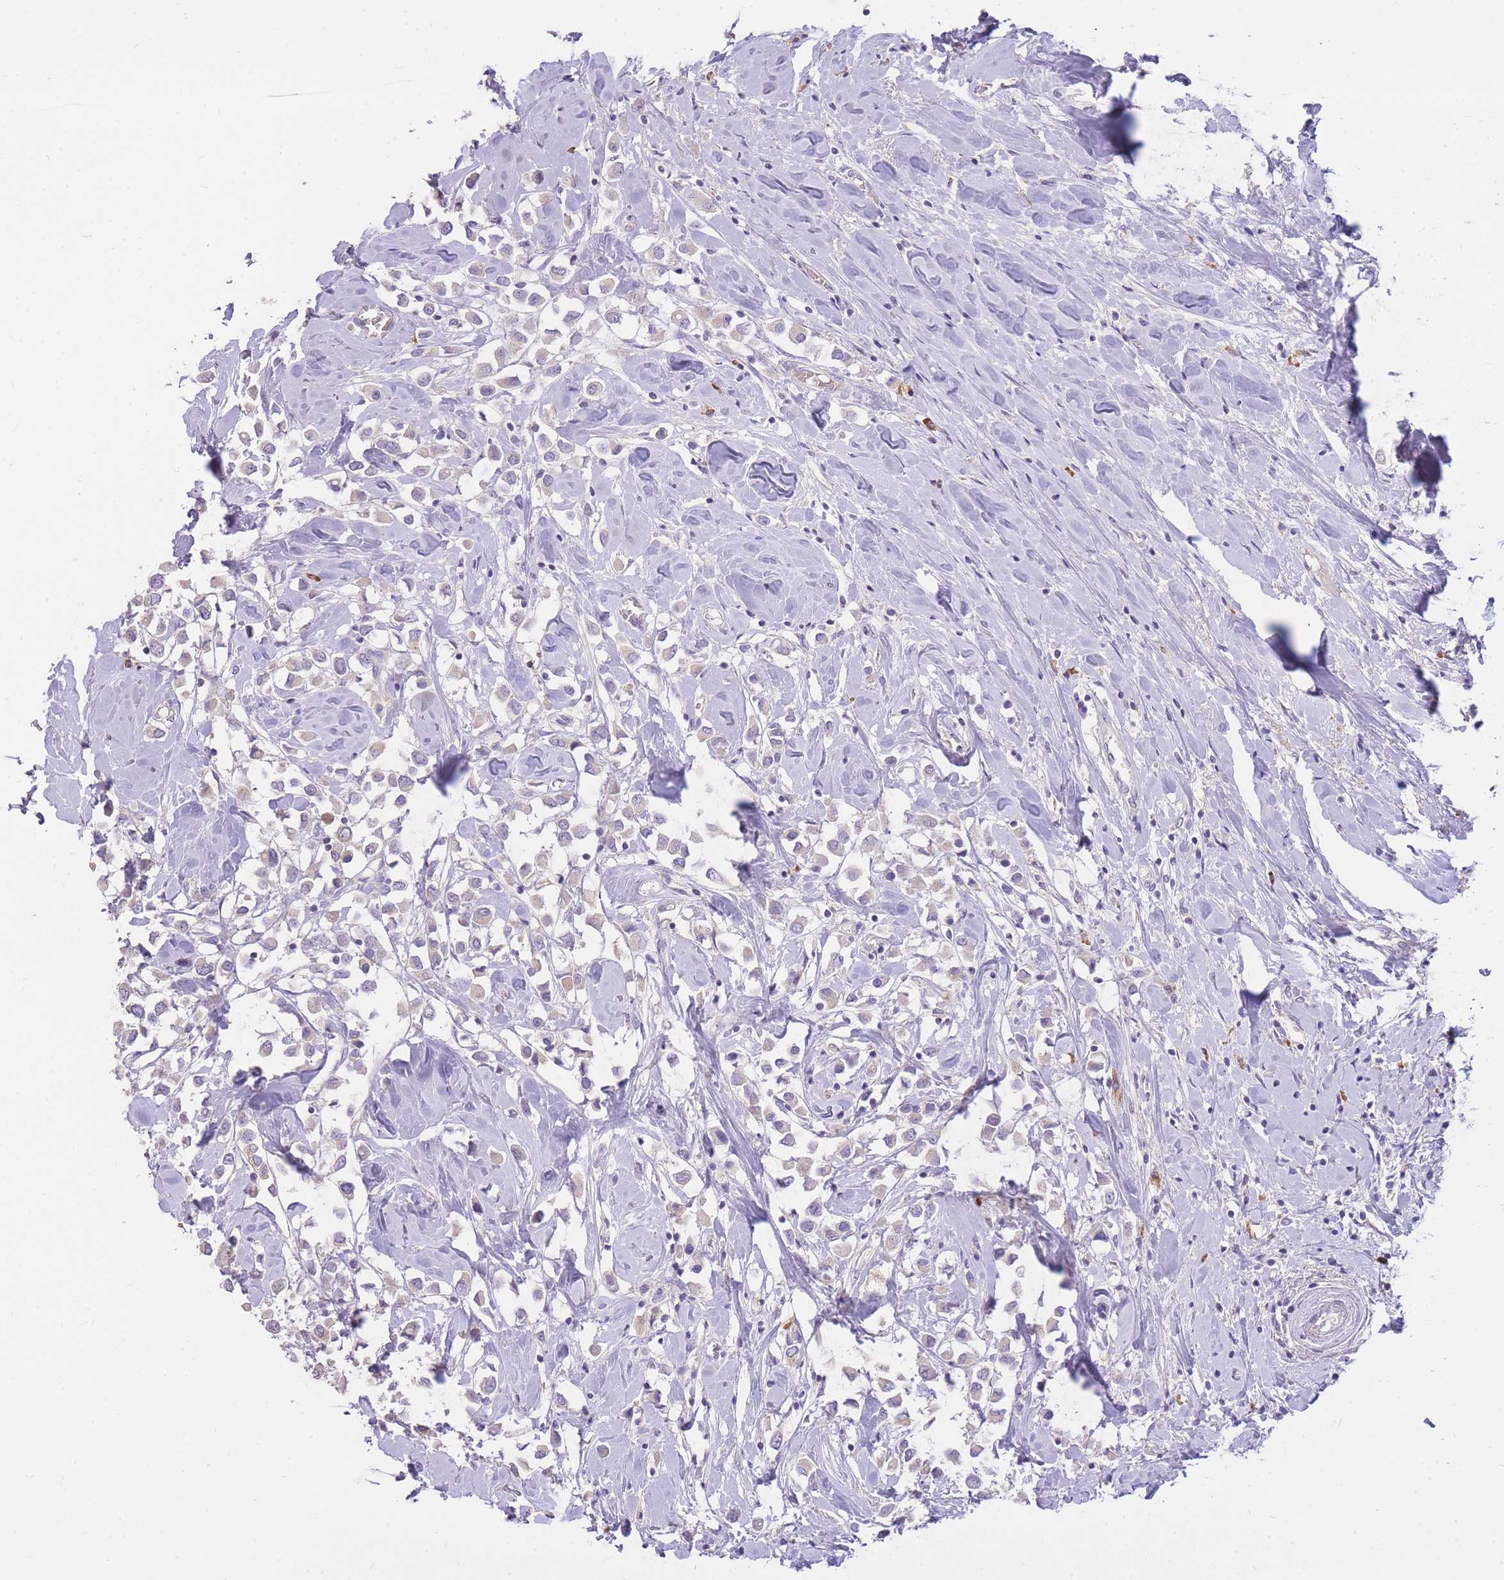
{"staining": {"intensity": "negative", "quantity": "none", "location": "none"}, "tissue": "breast cancer", "cell_type": "Tumor cells", "image_type": "cancer", "snomed": [{"axis": "morphology", "description": "Duct carcinoma"}, {"axis": "topography", "description": "Breast"}], "caption": "Breast invasive ductal carcinoma was stained to show a protein in brown. There is no significant positivity in tumor cells. (DAB (3,3'-diaminobenzidine) IHC, high magnification).", "gene": "FRG2C", "patient": {"sex": "female", "age": 61}}